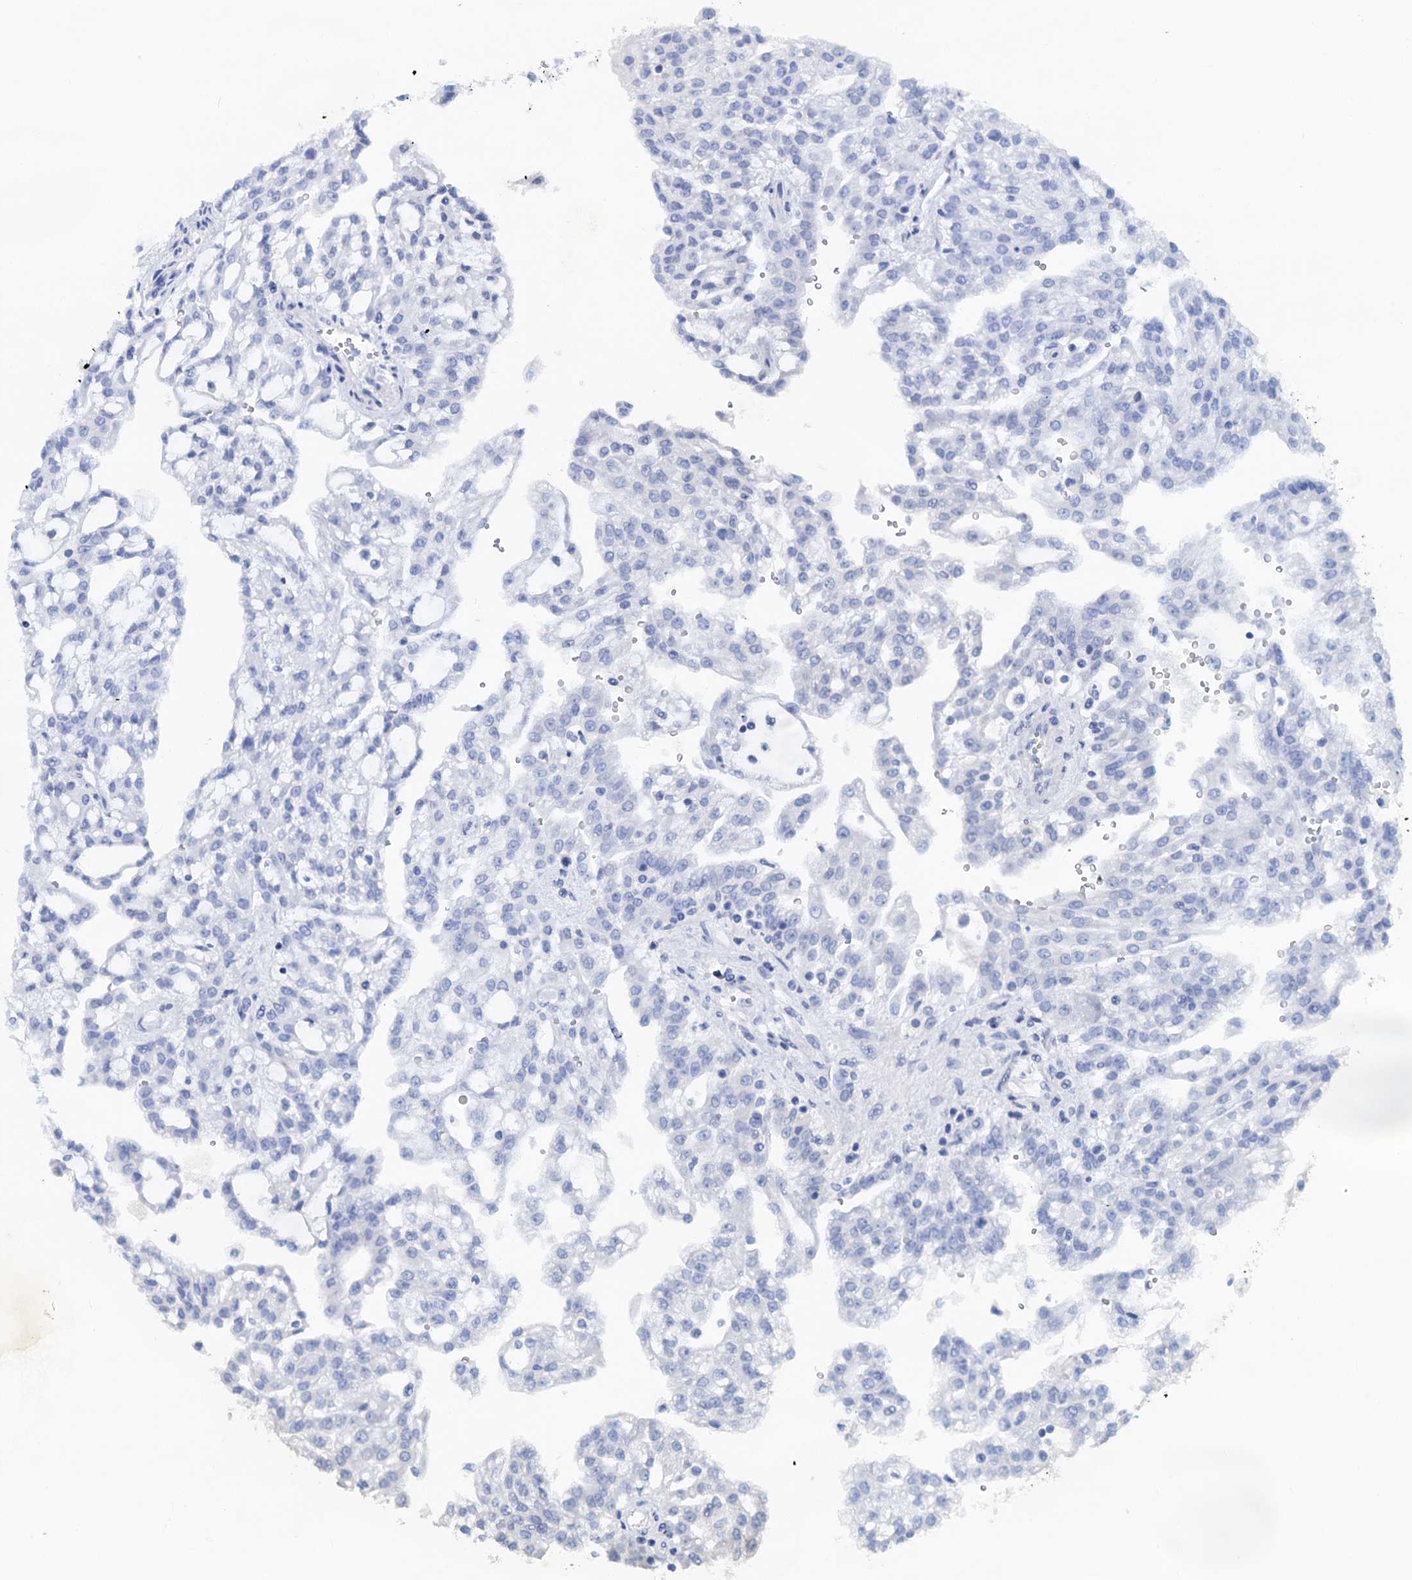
{"staining": {"intensity": "negative", "quantity": "none", "location": "none"}, "tissue": "renal cancer", "cell_type": "Tumor cells", "image_type": "cancer", "snomed": [{"axis": "morphology", "description": "Adenocarcinoma, NOS"}, {"axis": "topography", "description": "Kidney"}], "caption": "Micrograph shows no significant protein expression in tumor cells of adenocarcinoma (renal).", "gene": "LRCH4", "patient": {"sex": "male", "age": 63}}